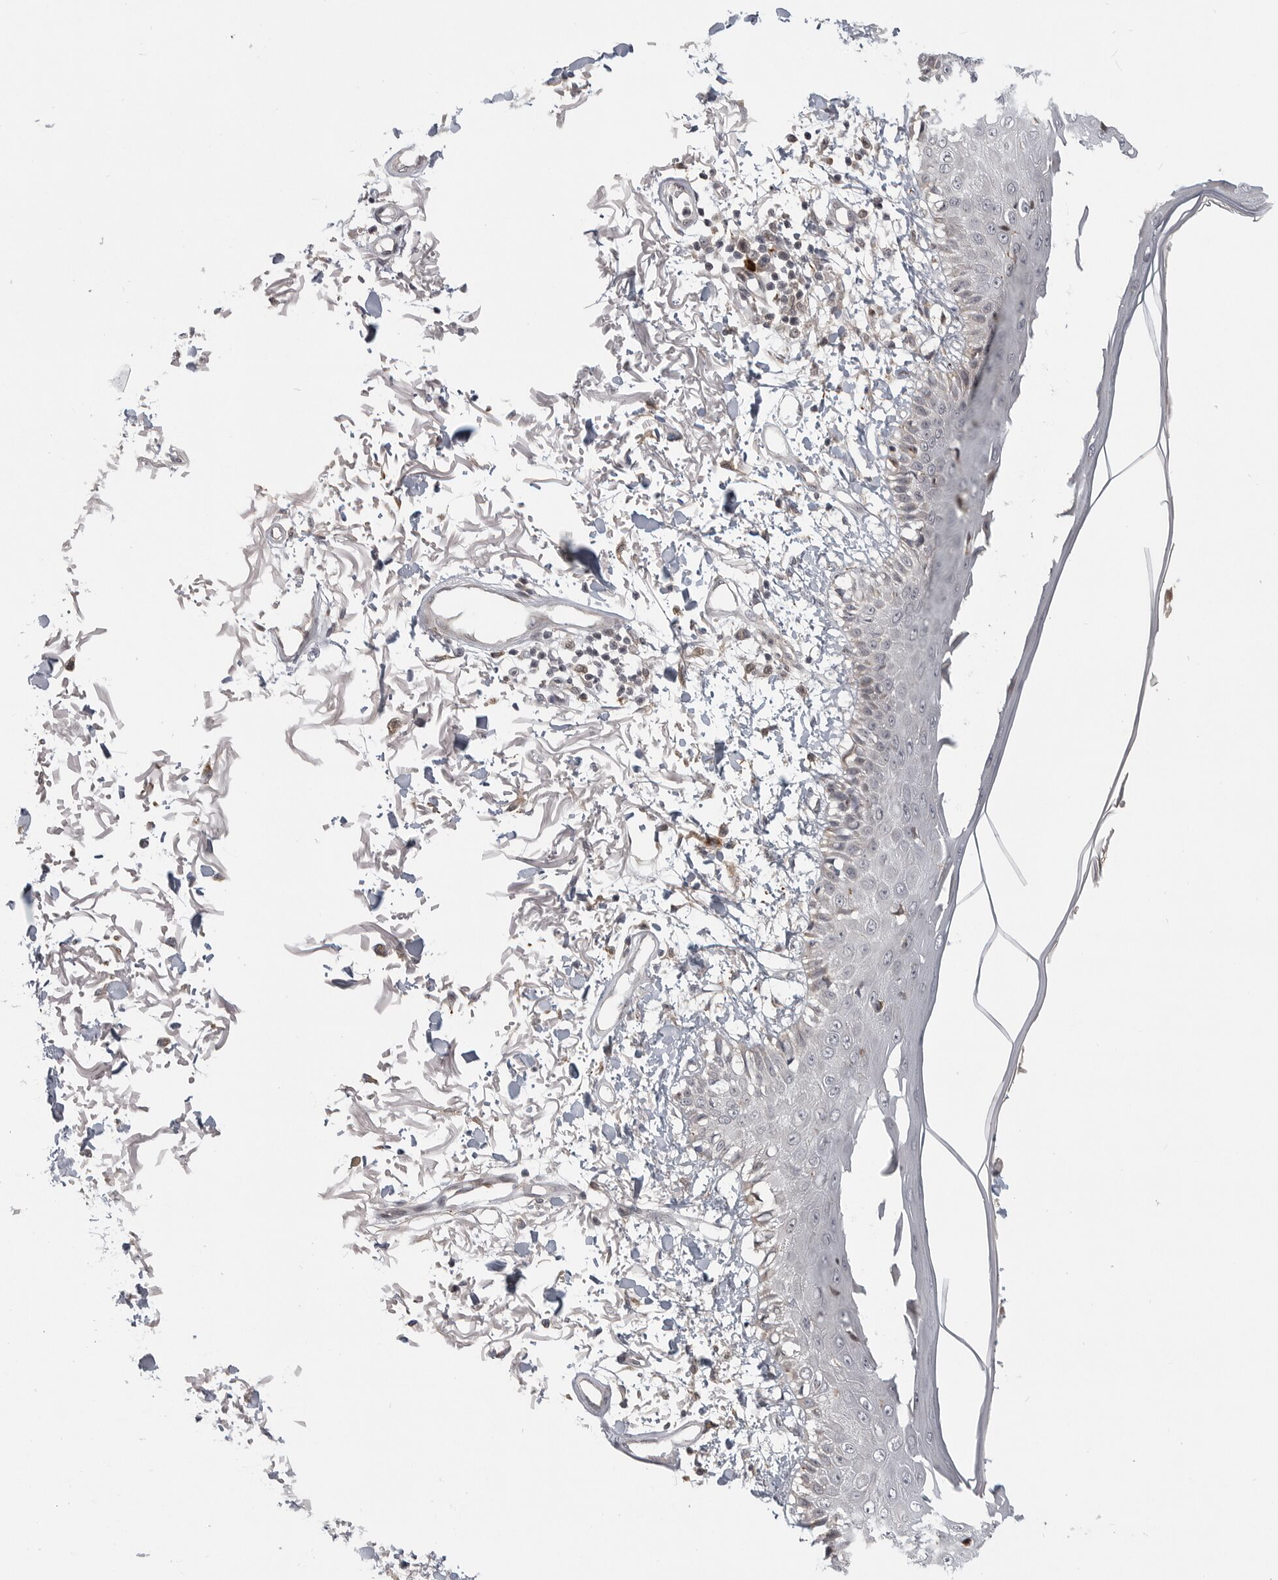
{"staining": {"intensity": "weak", "quantity": "25%-75%", "location": "cytoplasmic/membranous,nuclear"}, "tissue": "skin", "cell_type": "Fibroblasts", "image_type": "normal", "snomed": [{"axis": "morphology", "description": "Normal tissue, NOS"}, {"axis": "morphology", "description": "Squamous cell carcinoma, NOS"}, {"axis": "topography", "description": "Skin"}, {"axis": "topography", "description": "Peripheral nerve tissue"}], "caption": "High-magnification brightfield microscopy of normal skin stained with DAB (brown) and counterstained with hematoxylin (blue). fibroblasts exhibit weak cytoplasmic/membranous,nuclear positivity is present in approximately25%-75% of cells.", "gene": "CEP295NL", "patient": {"sex": "male", "age": 83}}